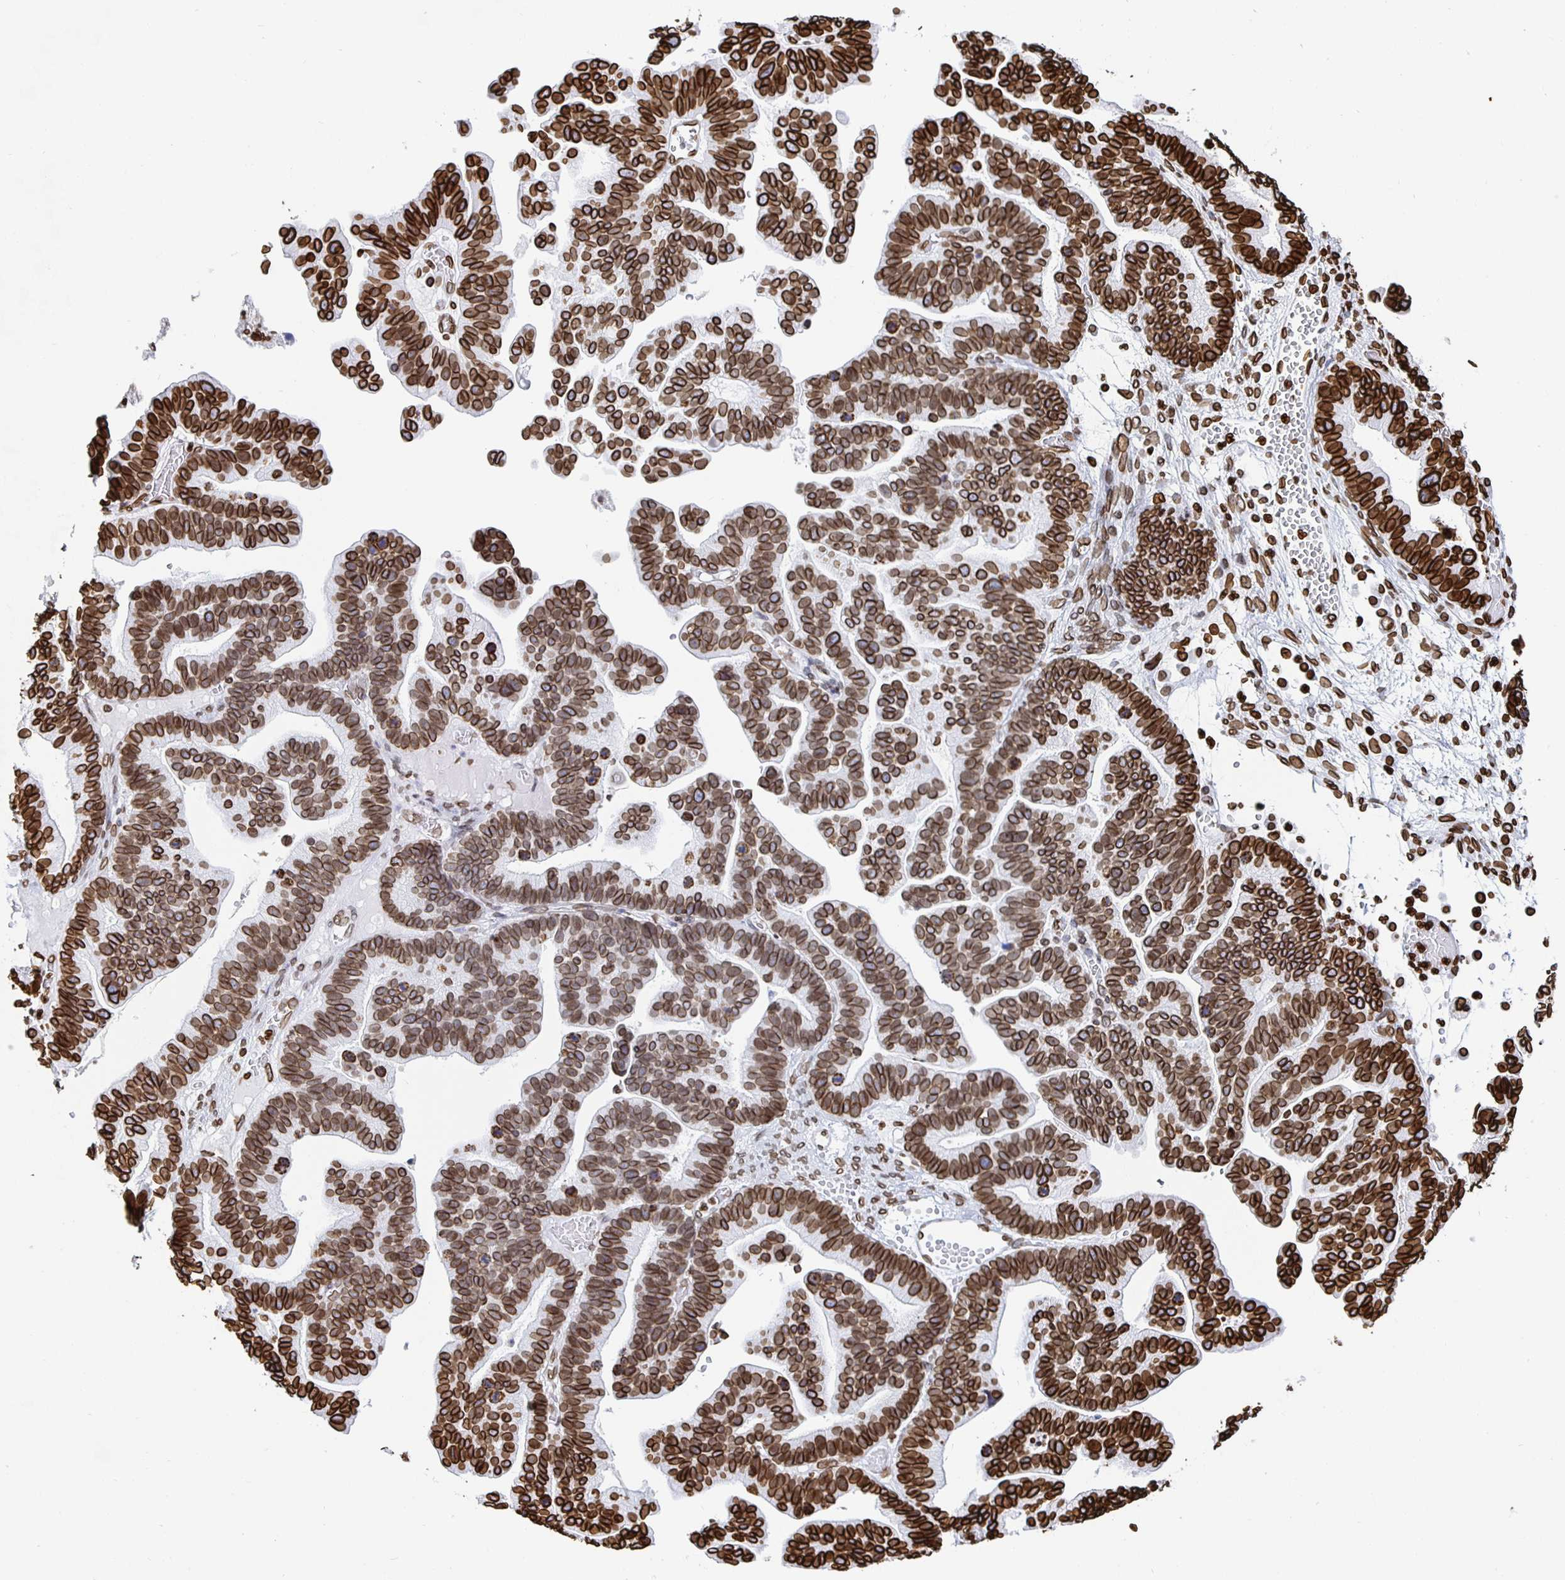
{"staining": {"intensity": "strong", "quantity": ">75%", "location": "cytoplasmic/membranous,nuclear"}, "tissue": "ovarian cancer", "cell_type": "Tumor cells", "image_type": "cancer", "snomed": [{"axis": "morphology", "description": "Cystadenocarcinoma, serous, NOS"}, {"axis": "topography", "description": "Ovary"}], "caption": "Ovarian serous cystadenocarcinoma stained for a protein (brown) reveals strong cytoplasmic/membranous and nuclear positive staining in about >75% of tumor cells.", "gene": "LMNB1", "patient": {"sex": "female", "age": 56}}